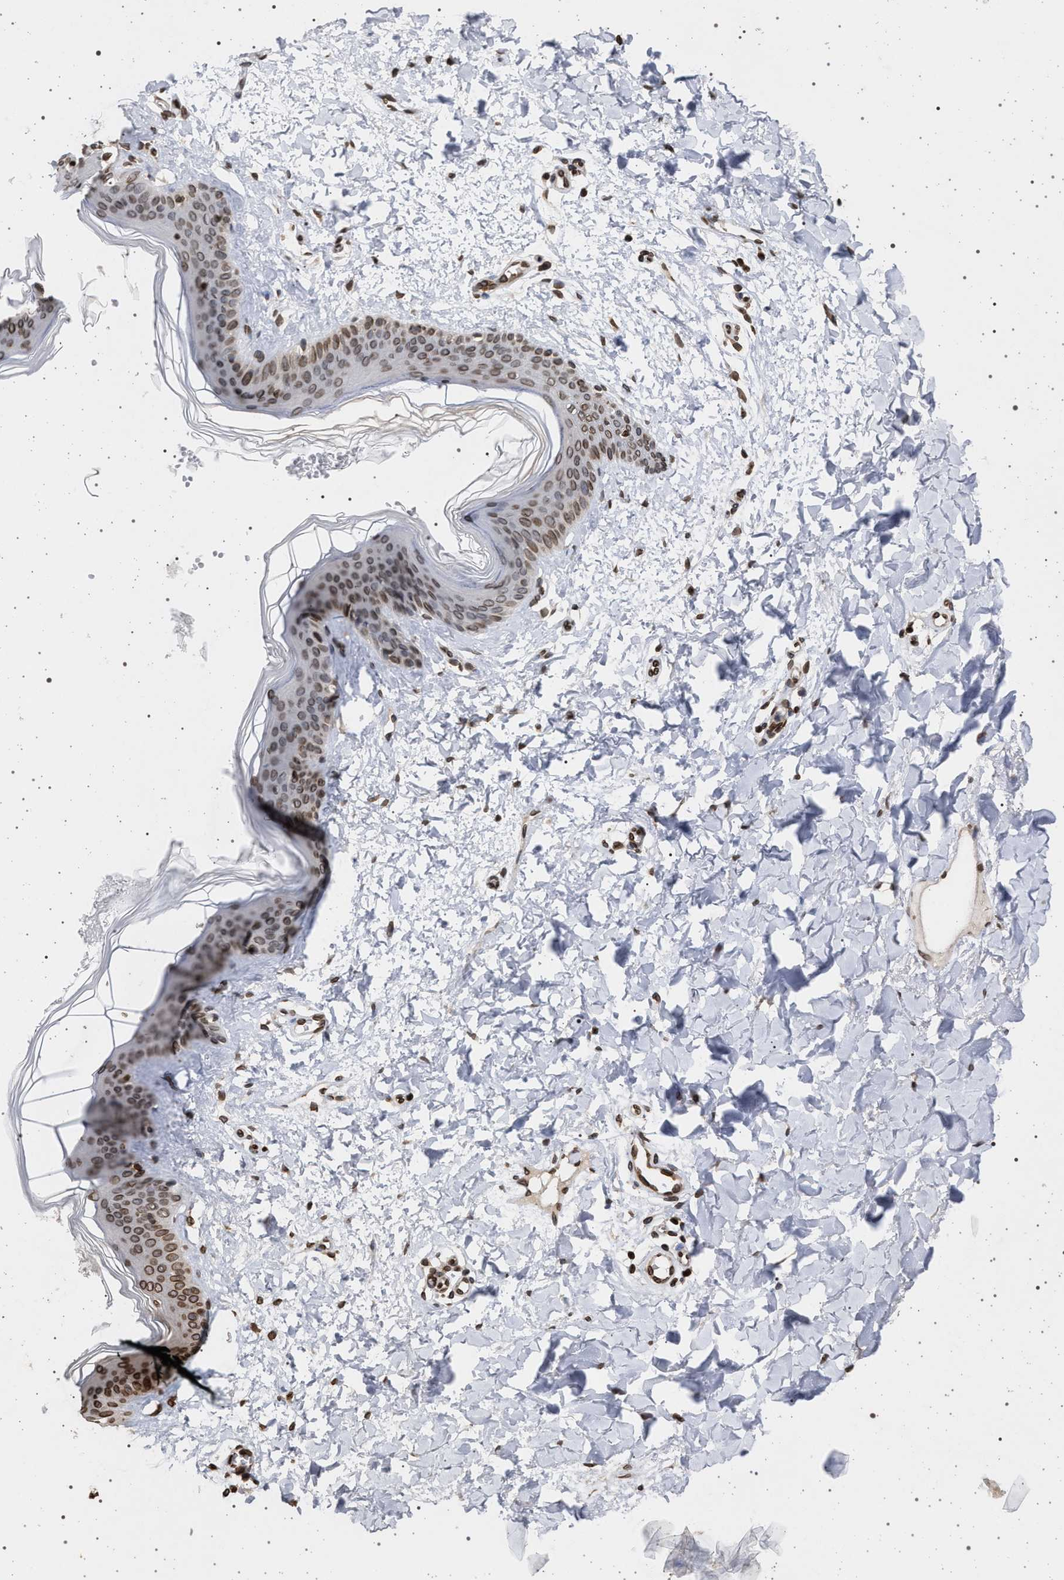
{"staining": {"intensity": "strong", "quantity": ">75%", "location": "cytoplasmic/membranous,nuclear"}, "tissue": "skin", "cell_type": "Fibroblasts", "image_type": "normal", "snomed": [{"axis": "morphology", "description": "Normal tissue, NOS"}, {"axis": "topography", "description": "Skin"}], "caption": "Brown immunohistochemical staining in unremarkable skin demonstrates strong cytoplasmic/membranous,nuclear staining in about >75% of fibroblasts. The protein is shown in brown color, while the nuclei are stained blue.", "gene": "ING2", "patient": {"sex": "female", "age": 17}}